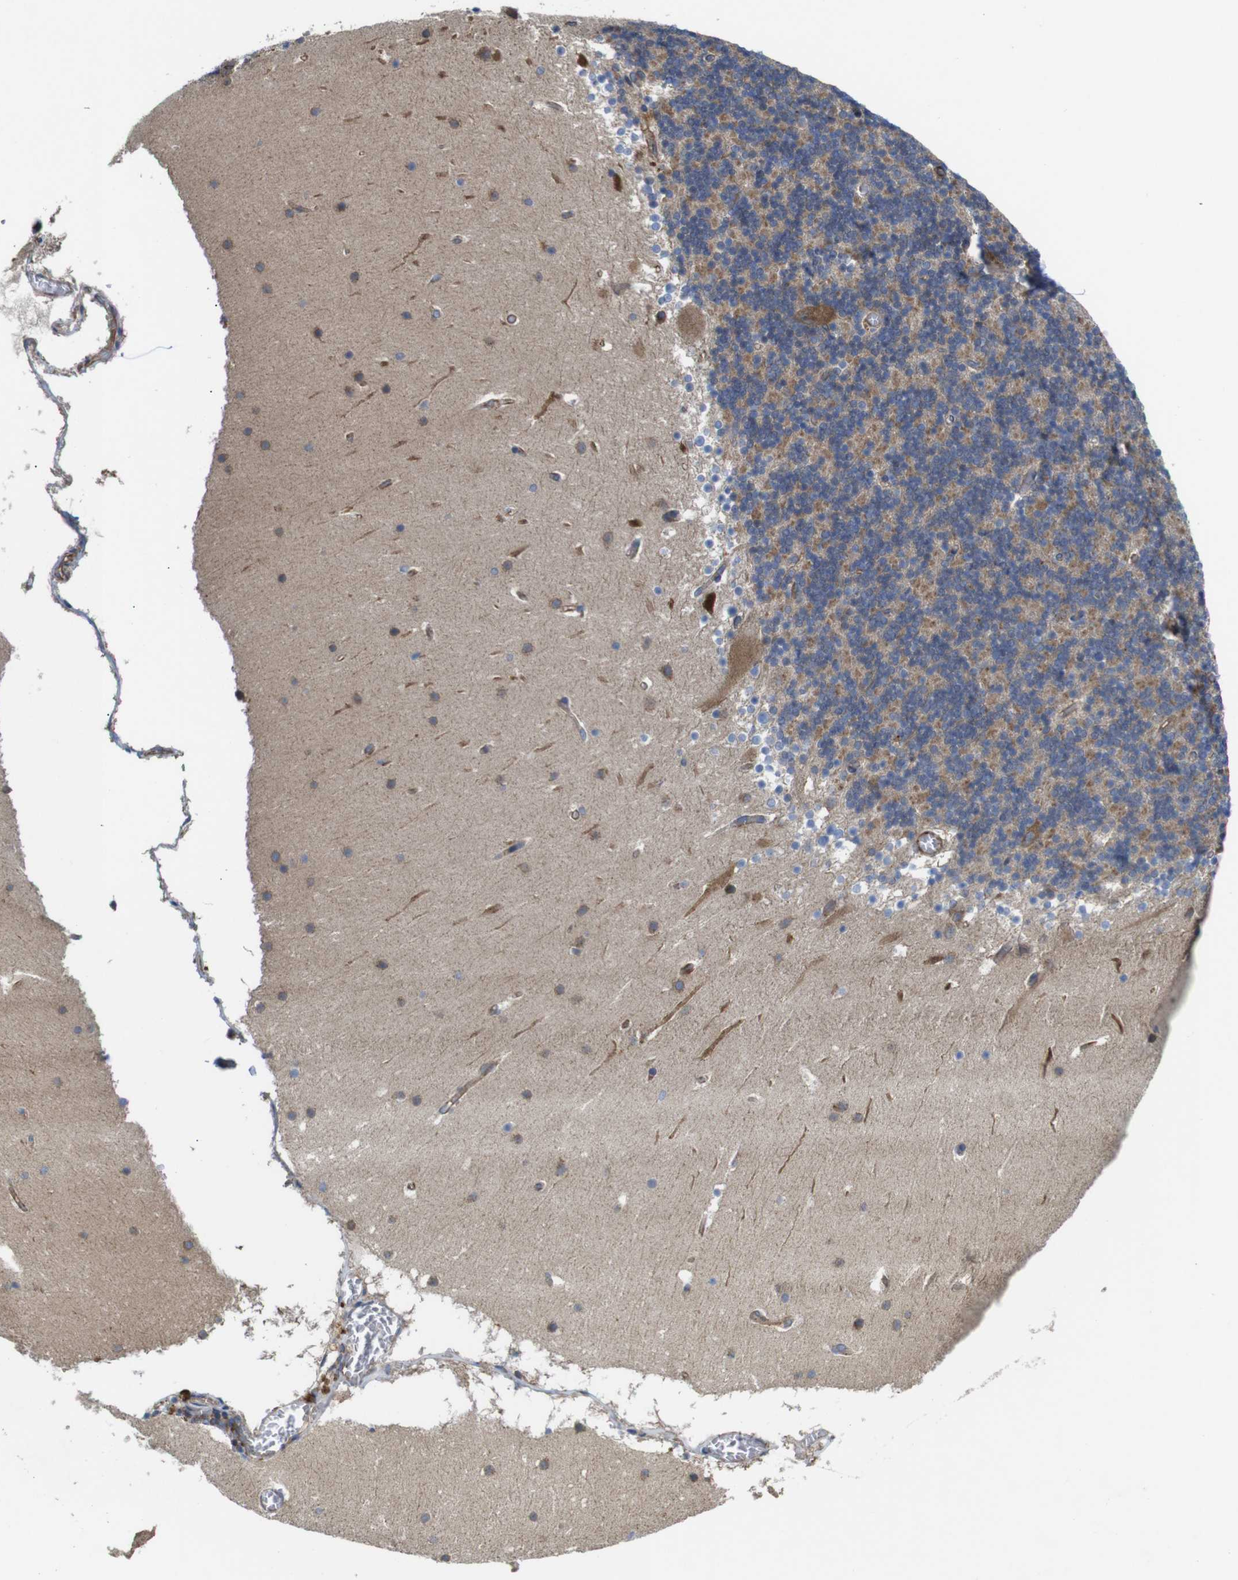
{"staining": {"intensity": "moderate", "quantity": "25%-75%", "location": "cytoplasmic/membranous"}, "tissue": "cerebellum", "cell_type": "Cells in granular layer", "image_type": "normal", "snomed": [{"axis": "morphology", "description": "Normal tissue, NOS"}, {"axis": "topography", "description": "Cerebellum"}], "caption": "This photomicrograph reveals immunohistochemistry staining of unremarkable human cerebellum, with medium moderate cytoplasmic/membranous staining in approximately 25%-75% of cells in granular layer.", "gene": "POMK", "patient": {"sex": "male", "age": 45}}